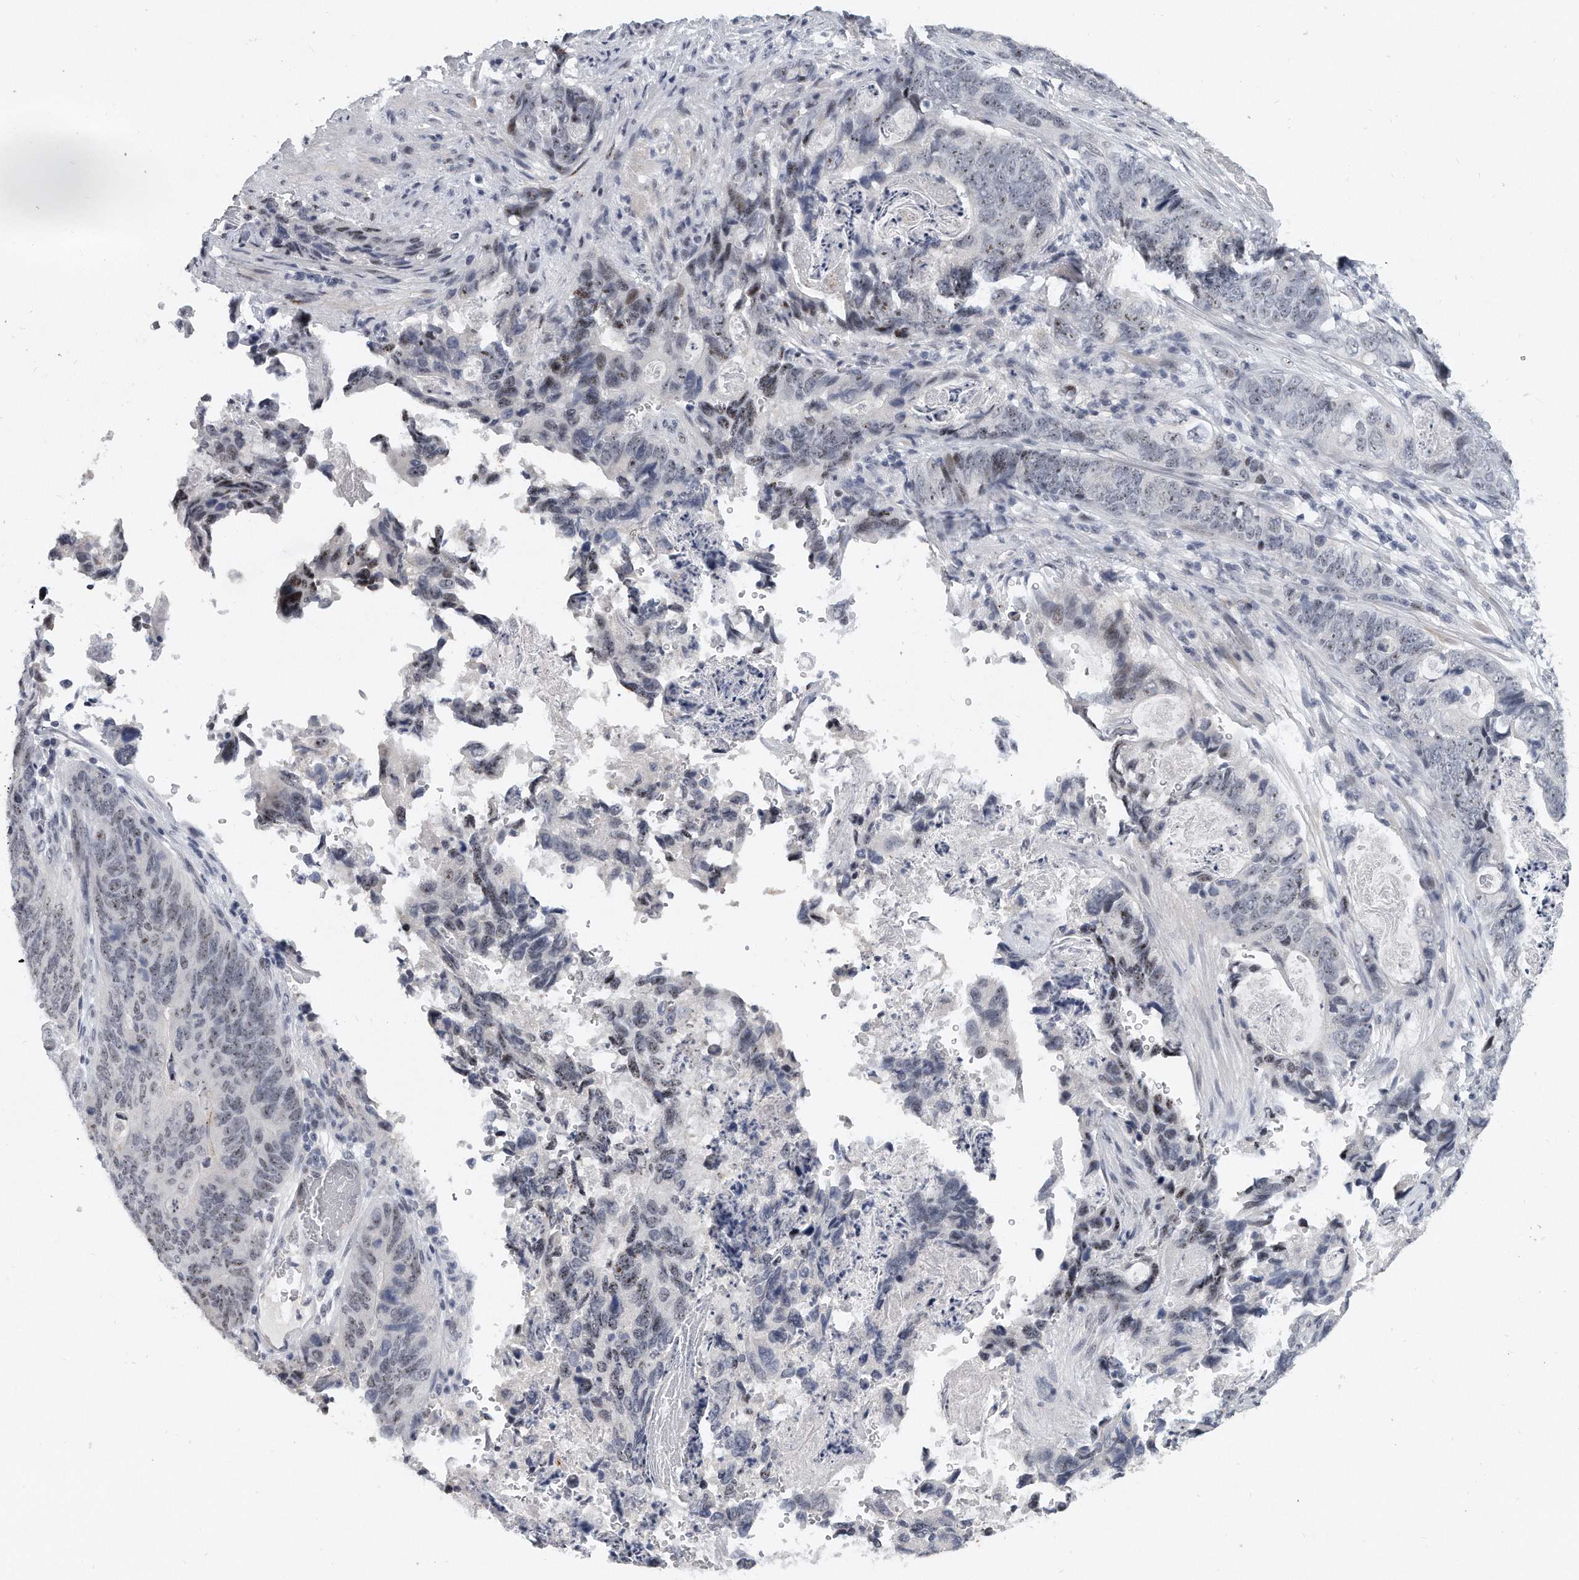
{"staining": {"intensity": "weak", "quantity": "25%-75%", "location": "nuclear"}, "tissue": "stomach cancer", "cell_type": "Tumor cells", "image_type": "cancer", "snomed": [{"axis": "morphology", "description": "Normal tissue, NOS"}, {"axis": "morphology", "description": "Adenocarcinoma, NOS"}, {"axis": "topography", "description": "Stomach"}], "caption": "Immunohistochemical staining of stomach cancer (adenocarcinoma) demonstrates low levels of weak nuclear positivity in approximately 25%-75% of tumor cells.", "gene": "TFCP2L1", "patient": {"sex": "female", "age": 89}}